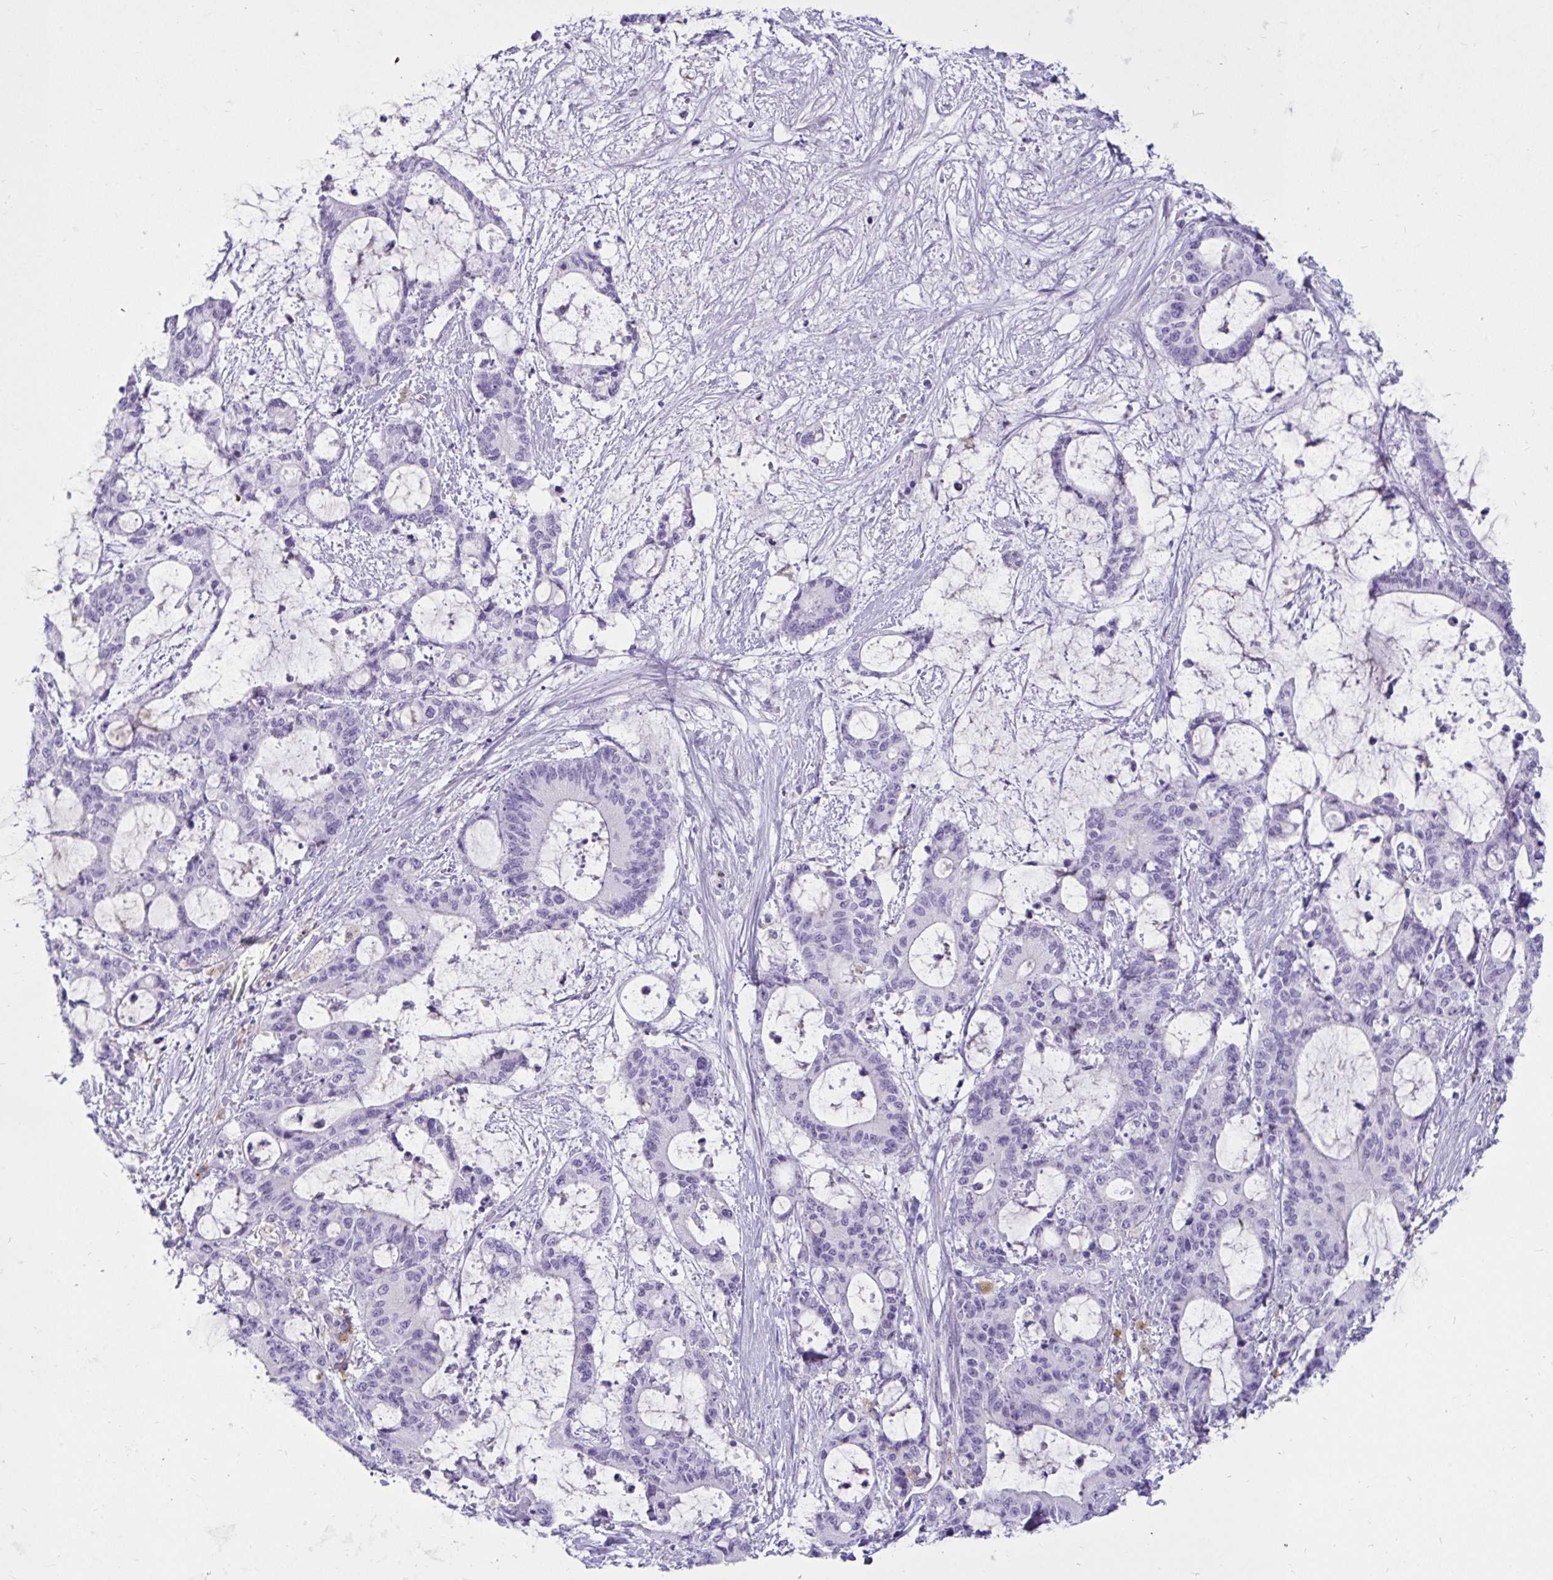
{"staining": {"intensity": "negative", "quantity": "none", "location": "none"}, "tissue": "liver cancer", "cell_type": "Tumor cells", "image_type": "cancer", "snomed": [{"axis": "morphology", "description": "Normal tissue, NOS"}, {"axis": "morphology", "description": "Cholangiocarcinoma"}, {"axis": "topography", "description": "Liver"}, {"axis": "topography", "description": "Peripheral nerve tissue"}], "caption": "Protein analysis of liver cancer exhibits no significant expression in tumor cells.", "gene": "CTSZ", "patient": {"sex": "female", "age": 73}}